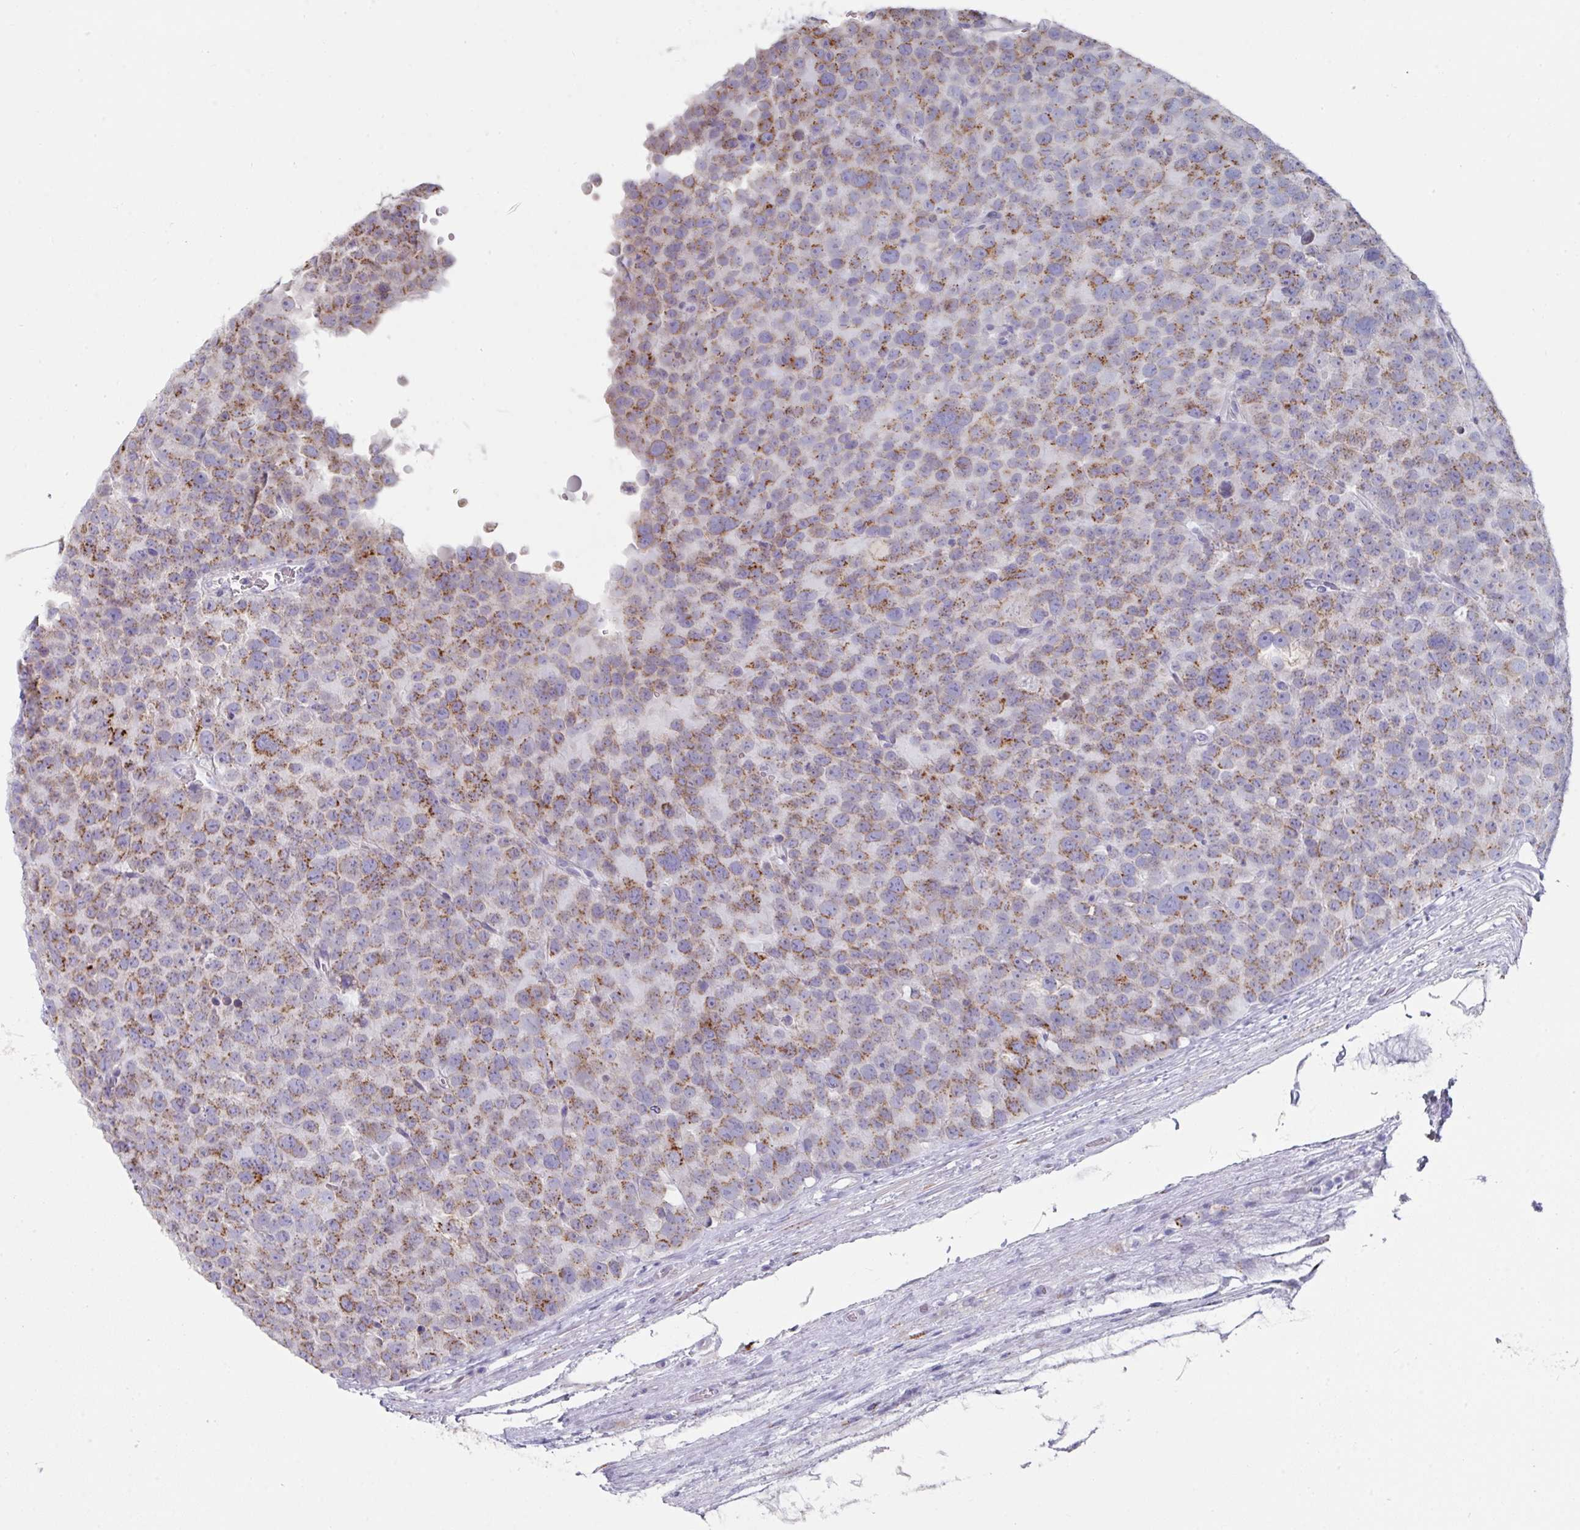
{"staining": {"intensity": "moderate", "quantity": "25%-75%", "location": "cytoplasmic/membranous"}, "tissue": "testis cancer", "cell_type": "Tumor cells", "image_type": "cancer", "snomed": [{"axis": "morphology", "description": "Seminoma, NOS"}, {"axis": "topography", "description": "Testis"}], "caption": "A brown stain shows moderate cytoplasmic/membranous staining of a protein in testis cancer tumor cells.", "gene": "VKORC1L1", "patient": {"sex": "male", "age": 71}}